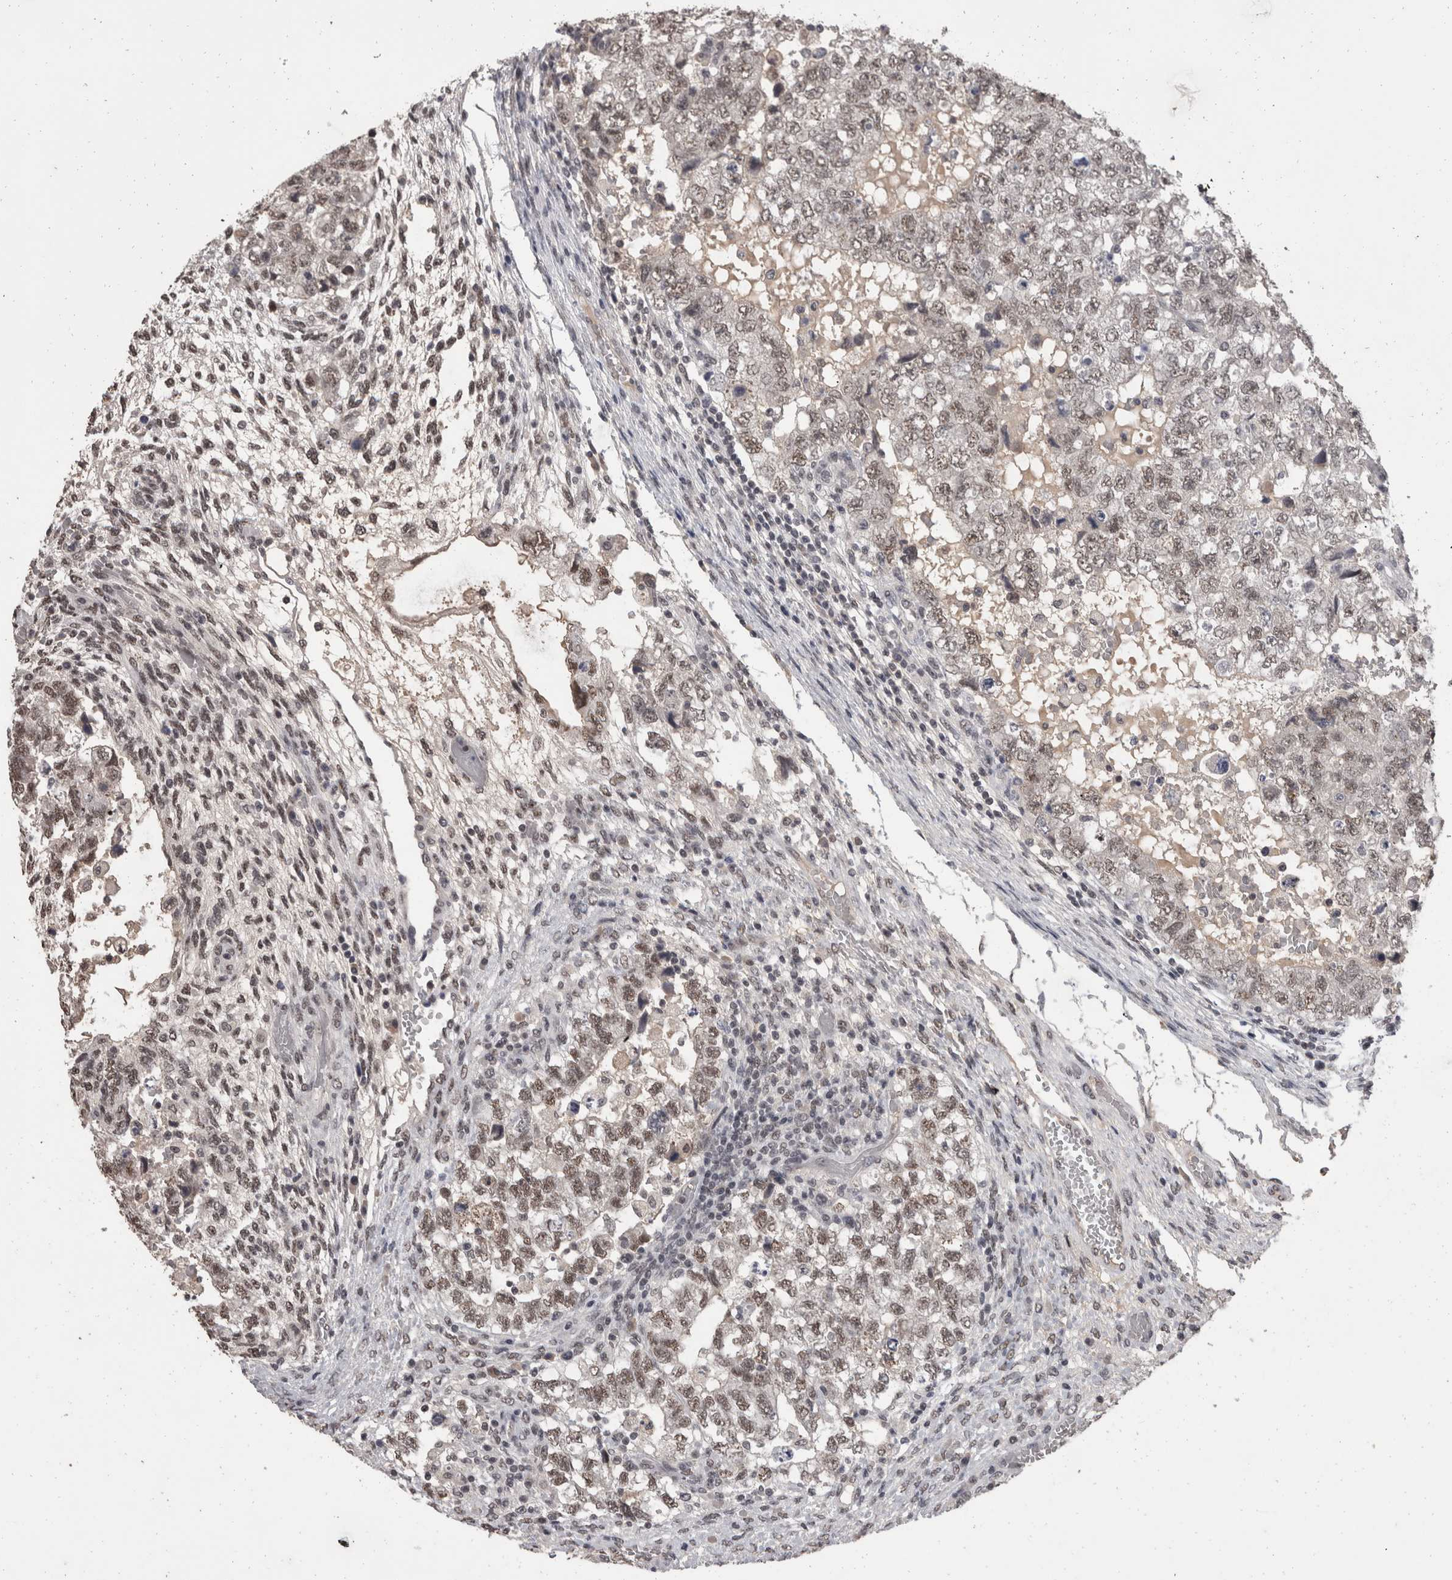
{"staining": {"intensity": "moderate", "quantity": ">75%", "location": "nuclear"}, "tissue": "testis cancer", "cell_type": "Tumor cells", "image_type": "cancer", "snomed": [{"axis": "morphology", "description": "Carcinoma, Embryonal, NOS"}, {"axis": "topography", "description": "Testis"}], "caption": "A histopathology image of human testis cancer (embryonal carcinoma) stained for a protein exhibits moderate nuclear brown staining in tumor cells. The protein of interest is stained brown, and the nuclei are stained in blue (DAB IHC with brightfield microscopy, high magnification).", "gene": "DDX17", "patient": {"sex": "male", "age": 36}}